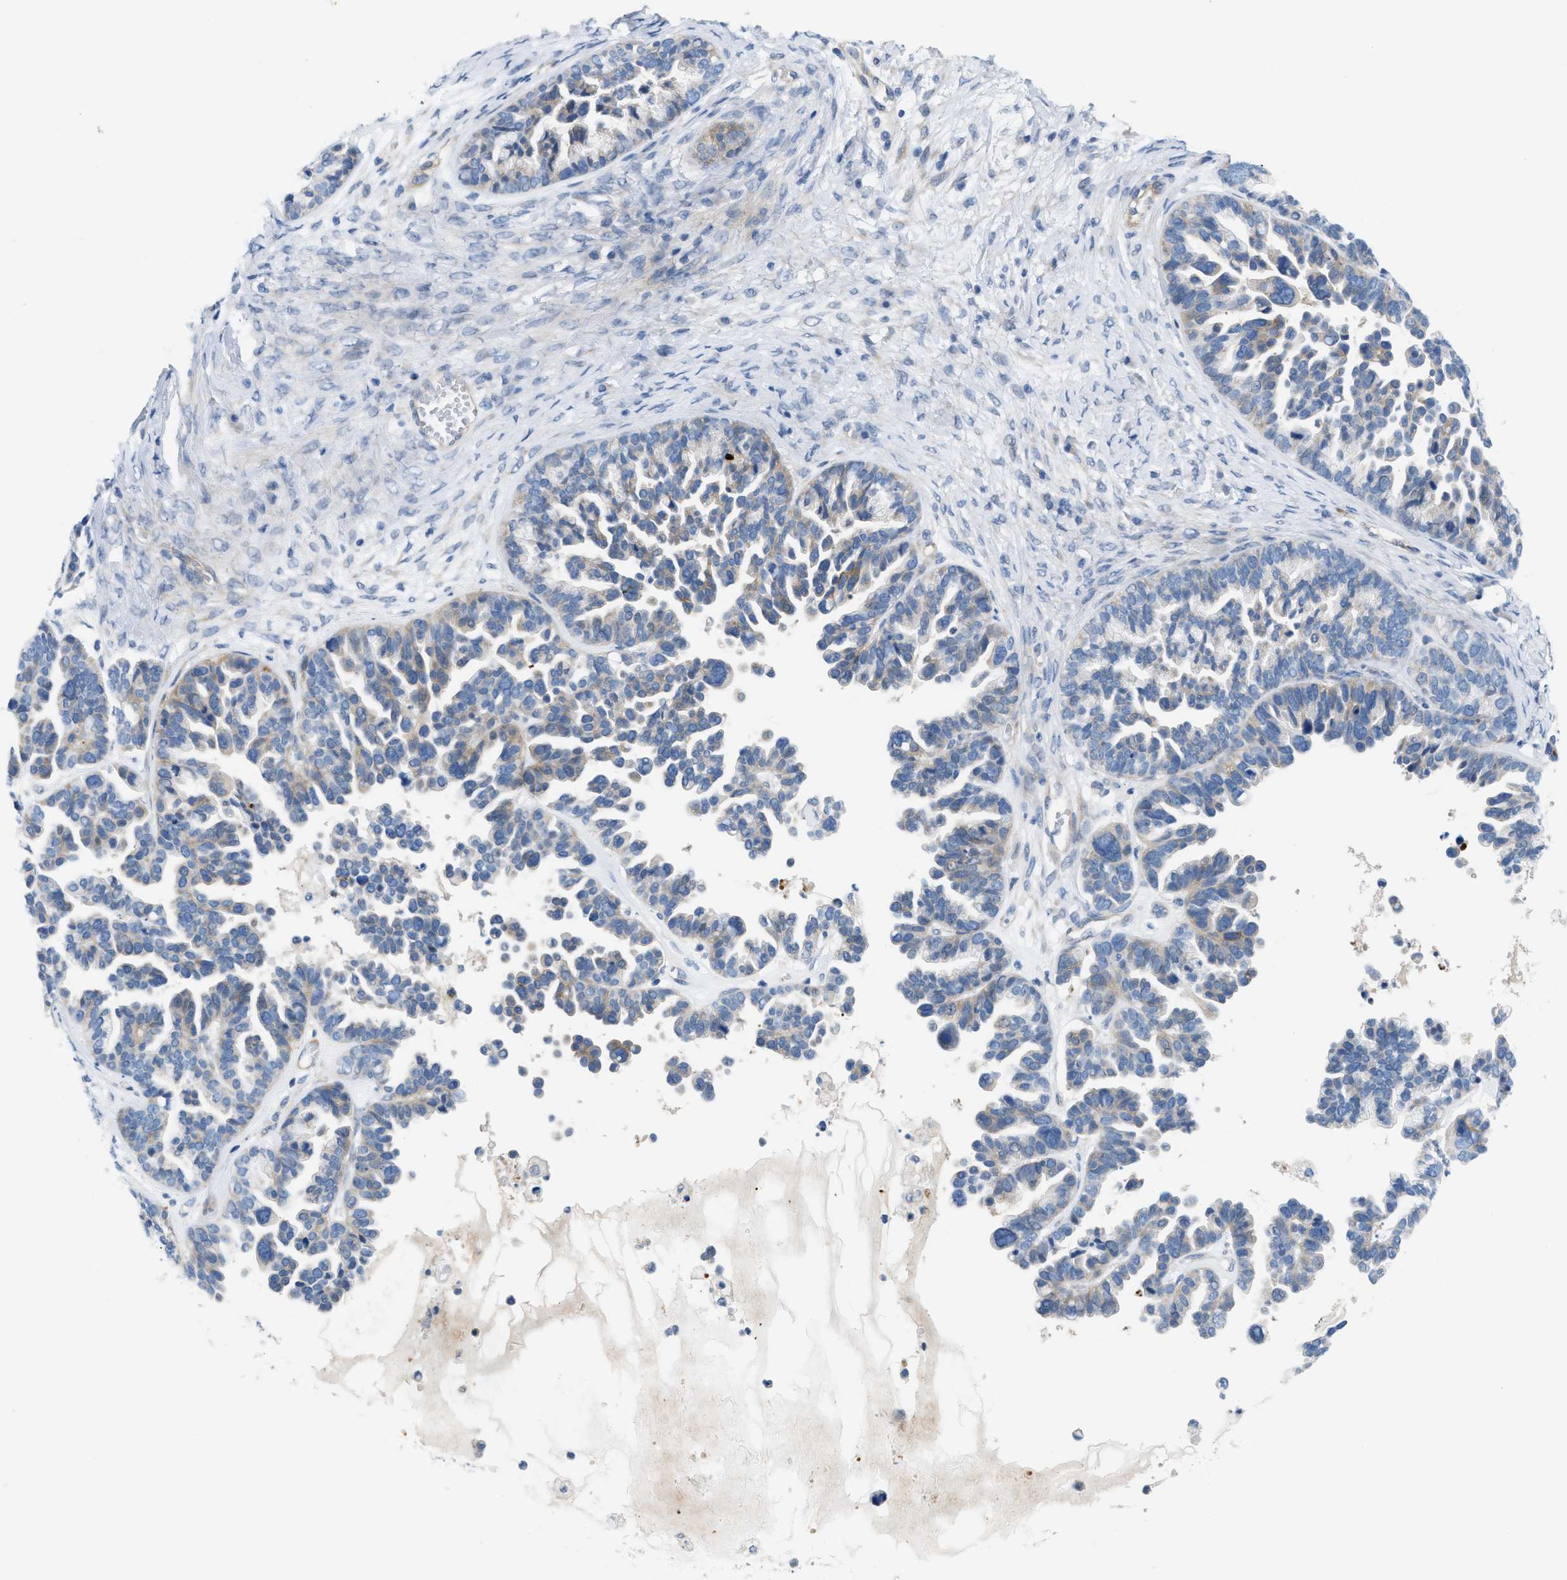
{"staining": {"intensity": "weak", "quantity": "<25%", "location": "cytoplasmic/membranous"}, "tissue": "ovarian cancer", "cell_type": "Tumor cells", "image_type": "cancer", "snomed": [{"axis": "morphology", "description": "Cystadenocarcinoma, serous, NOS"}, {"axis": "topography", "description": "Ovary"}], "caption": "There is no significant staining in tumor cells of ovarian cancer (serous cystadenocarcinoma).", "gene": "MPP3", "patient": {"sex": "female", "age": 56}}